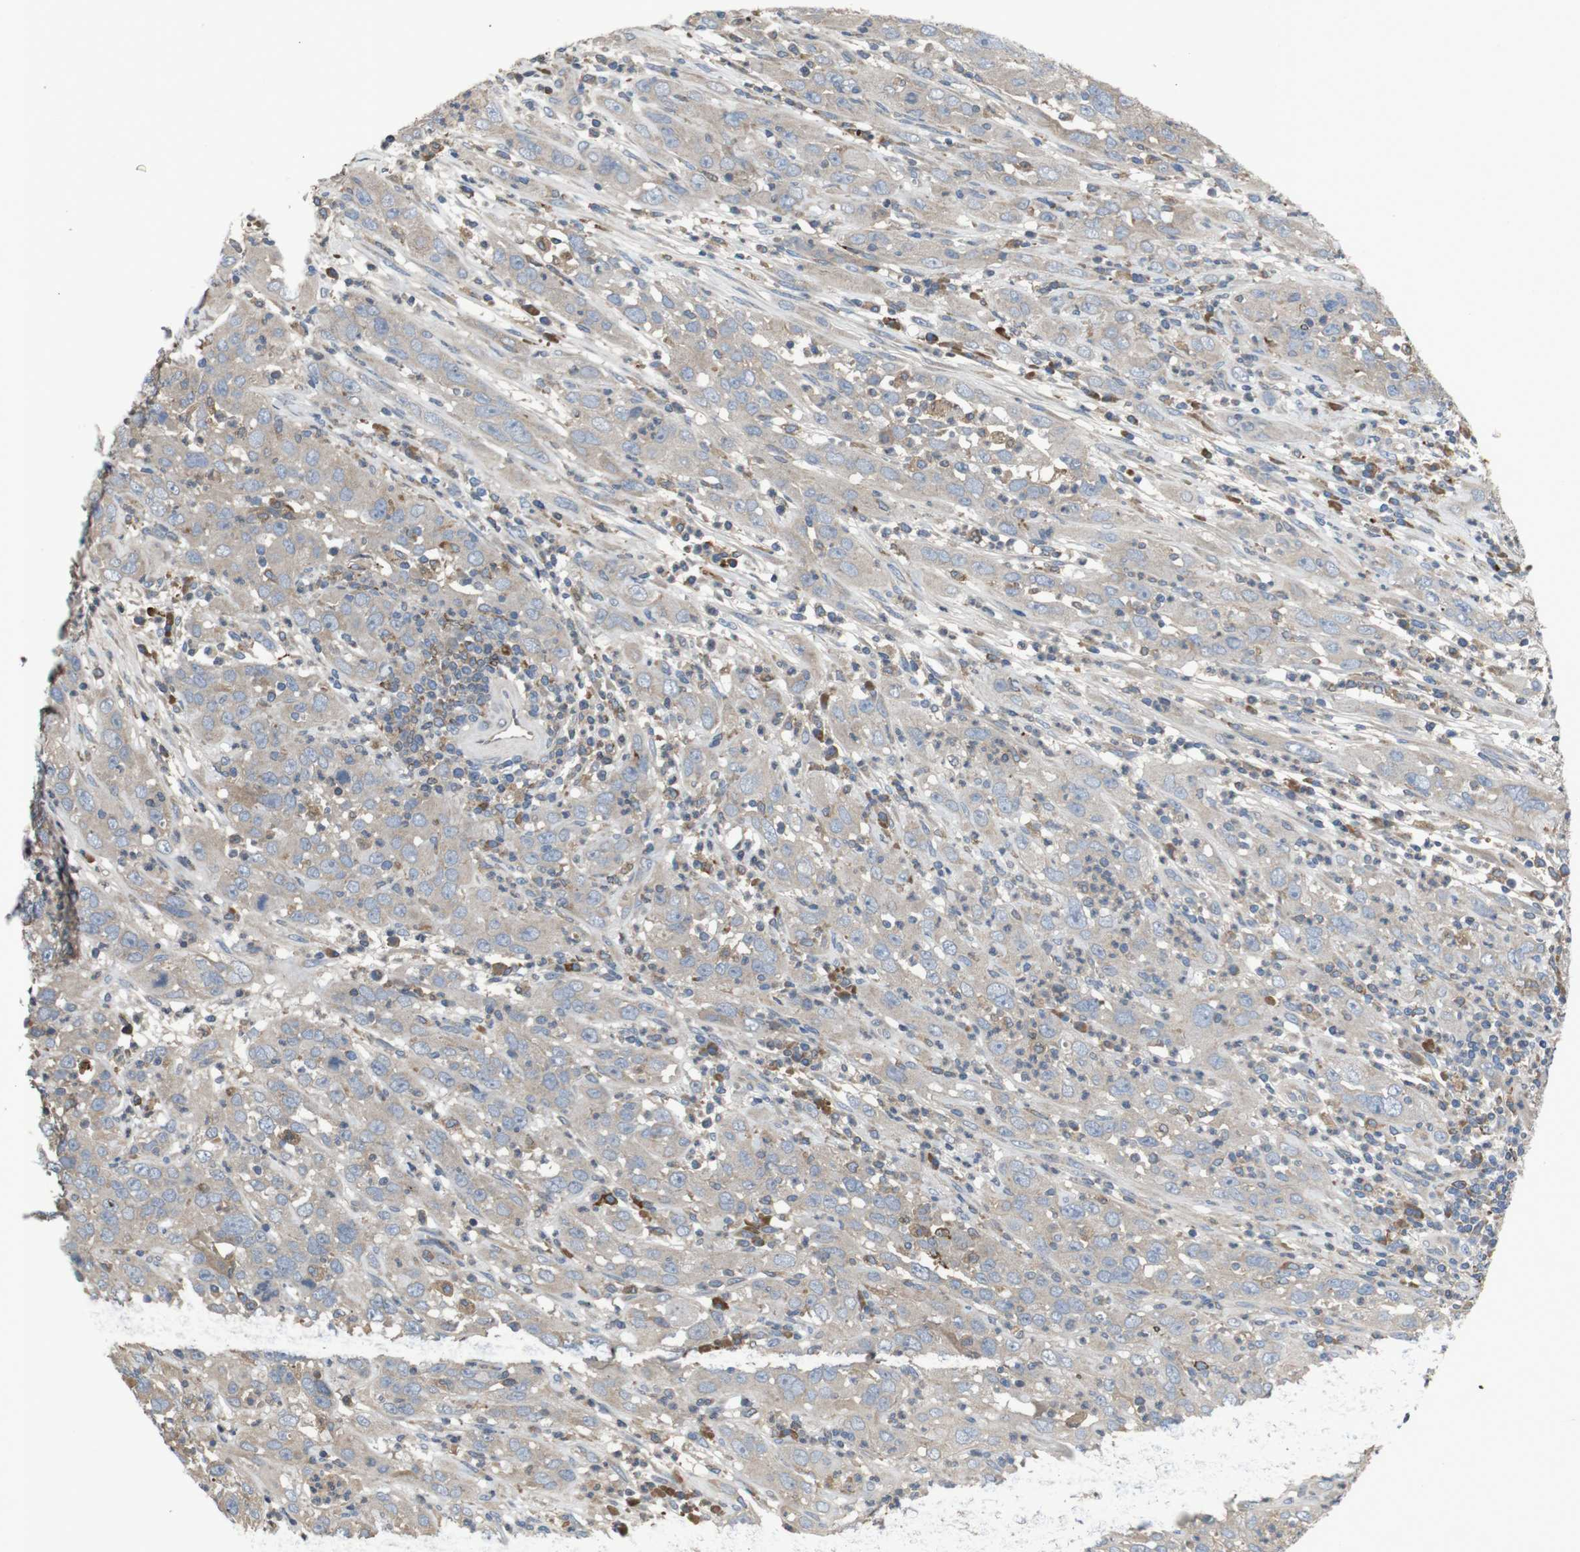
{"staining": {"intensity": "negative", "quantity": "none", "location": "none"}, "tissue": "cervical cancer", "cell_type": "Tumor cells", "image_type": "cancer", "snomed": [{"axis": "morphology", "description": "Squamous cell carcinoma, NOS"}, {"axis": "topography", "description": "Cervix"}], "caption": "Photomicrograph shows no significant protein staining in tumor cells of cervical squamous cell carcinoma.", "gene": "PTPN1", "patient": {"sex": "female", "age": 32}}